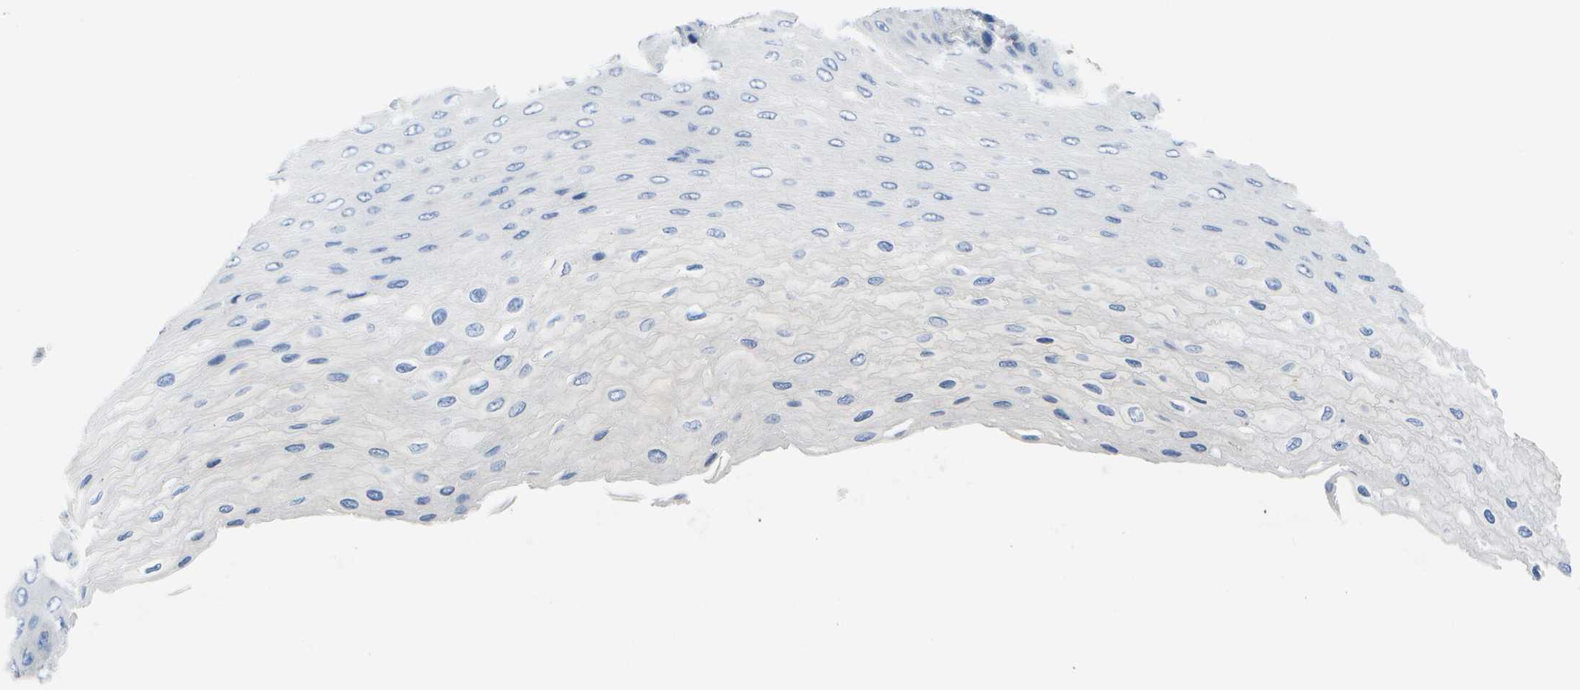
{"staining": {"intensity": "negative", "quantity": "none", "location": "none"}, "tissue": "esophagus", "cell_type": "Squamous epithelial cells", "image_type": "normal", "snomed": [{"axis": "morphology", "description": "Normal tissue, NOS"}, {"axis": "topography", "description": "Esophagus"}], "caption": "The image reveals no significant expression in squamous epithelial cells of esophagus. (Stains: DAB immunohistochemistry with hematoxylin counter stain, Microscopy: brightfield microscopy at high magnification).", "gene": "MS4A1", "patient": {"sex": "female", "age": 72}}